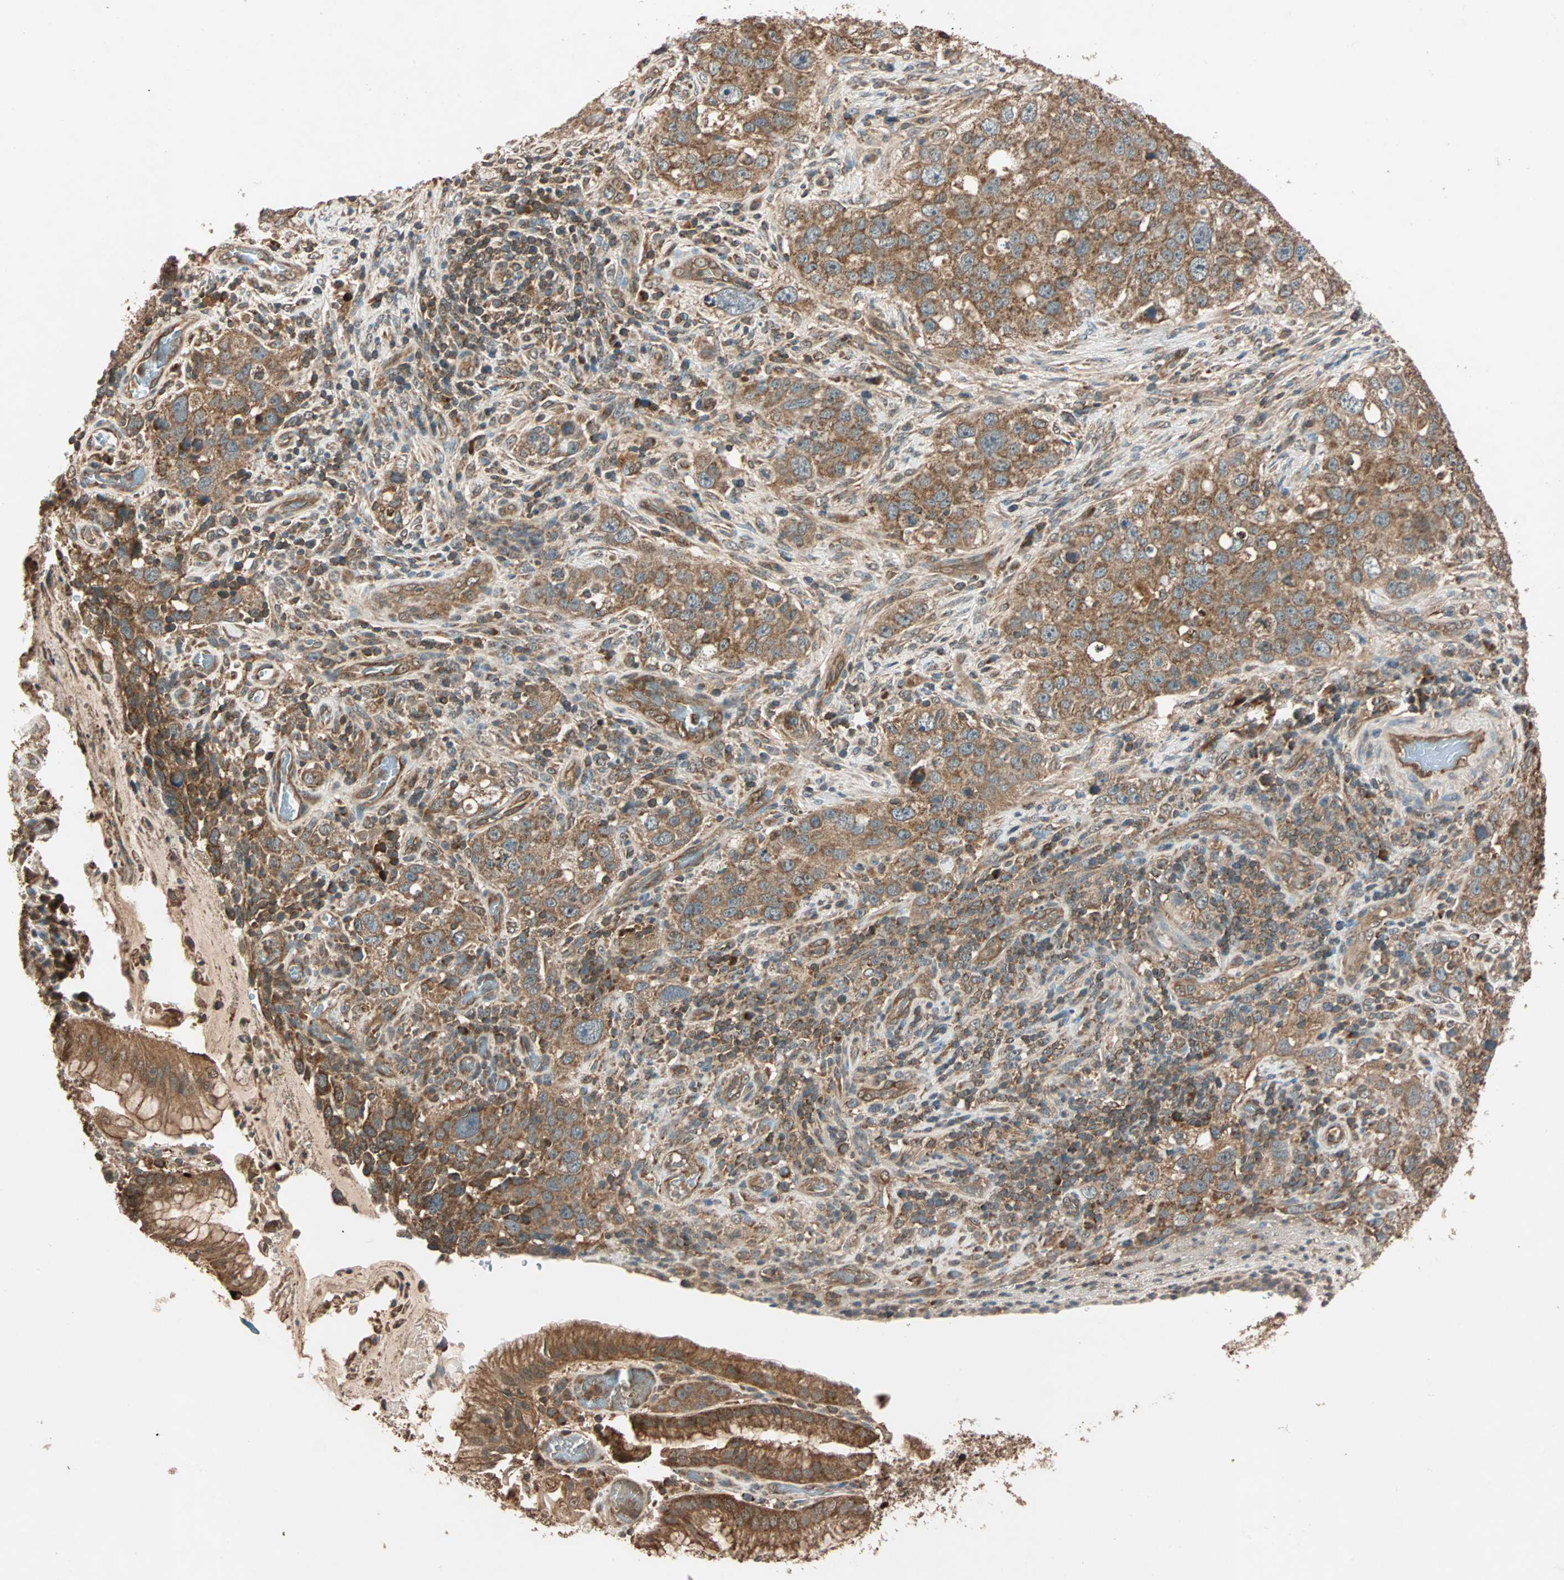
{"staining": {"intensity": "moderate", "quantity": ">75%", "location": "cytoplasmic/membranous"}, "tissue": "stomach cancer", "cell_type": "Tumor cells", "image_type": "cancer", "snomed": [{"axis": "morphology", "description": "Normal tissue, NOS"}, {"axis": "morphology", "description": "Adenocarcinoma, NOS"}, {"axis": "topography", "description": "Stomach"}], "caption": "Stomach adenocarcinoma stained with DAB immunohistochemistry (IHC) exhibits medium levels of moderate cytoplasmic/membranous positivity in approximately >75% of tumor cells.", "gene": "MAPK1", "patient": {"sex": "male", "age": 48}}